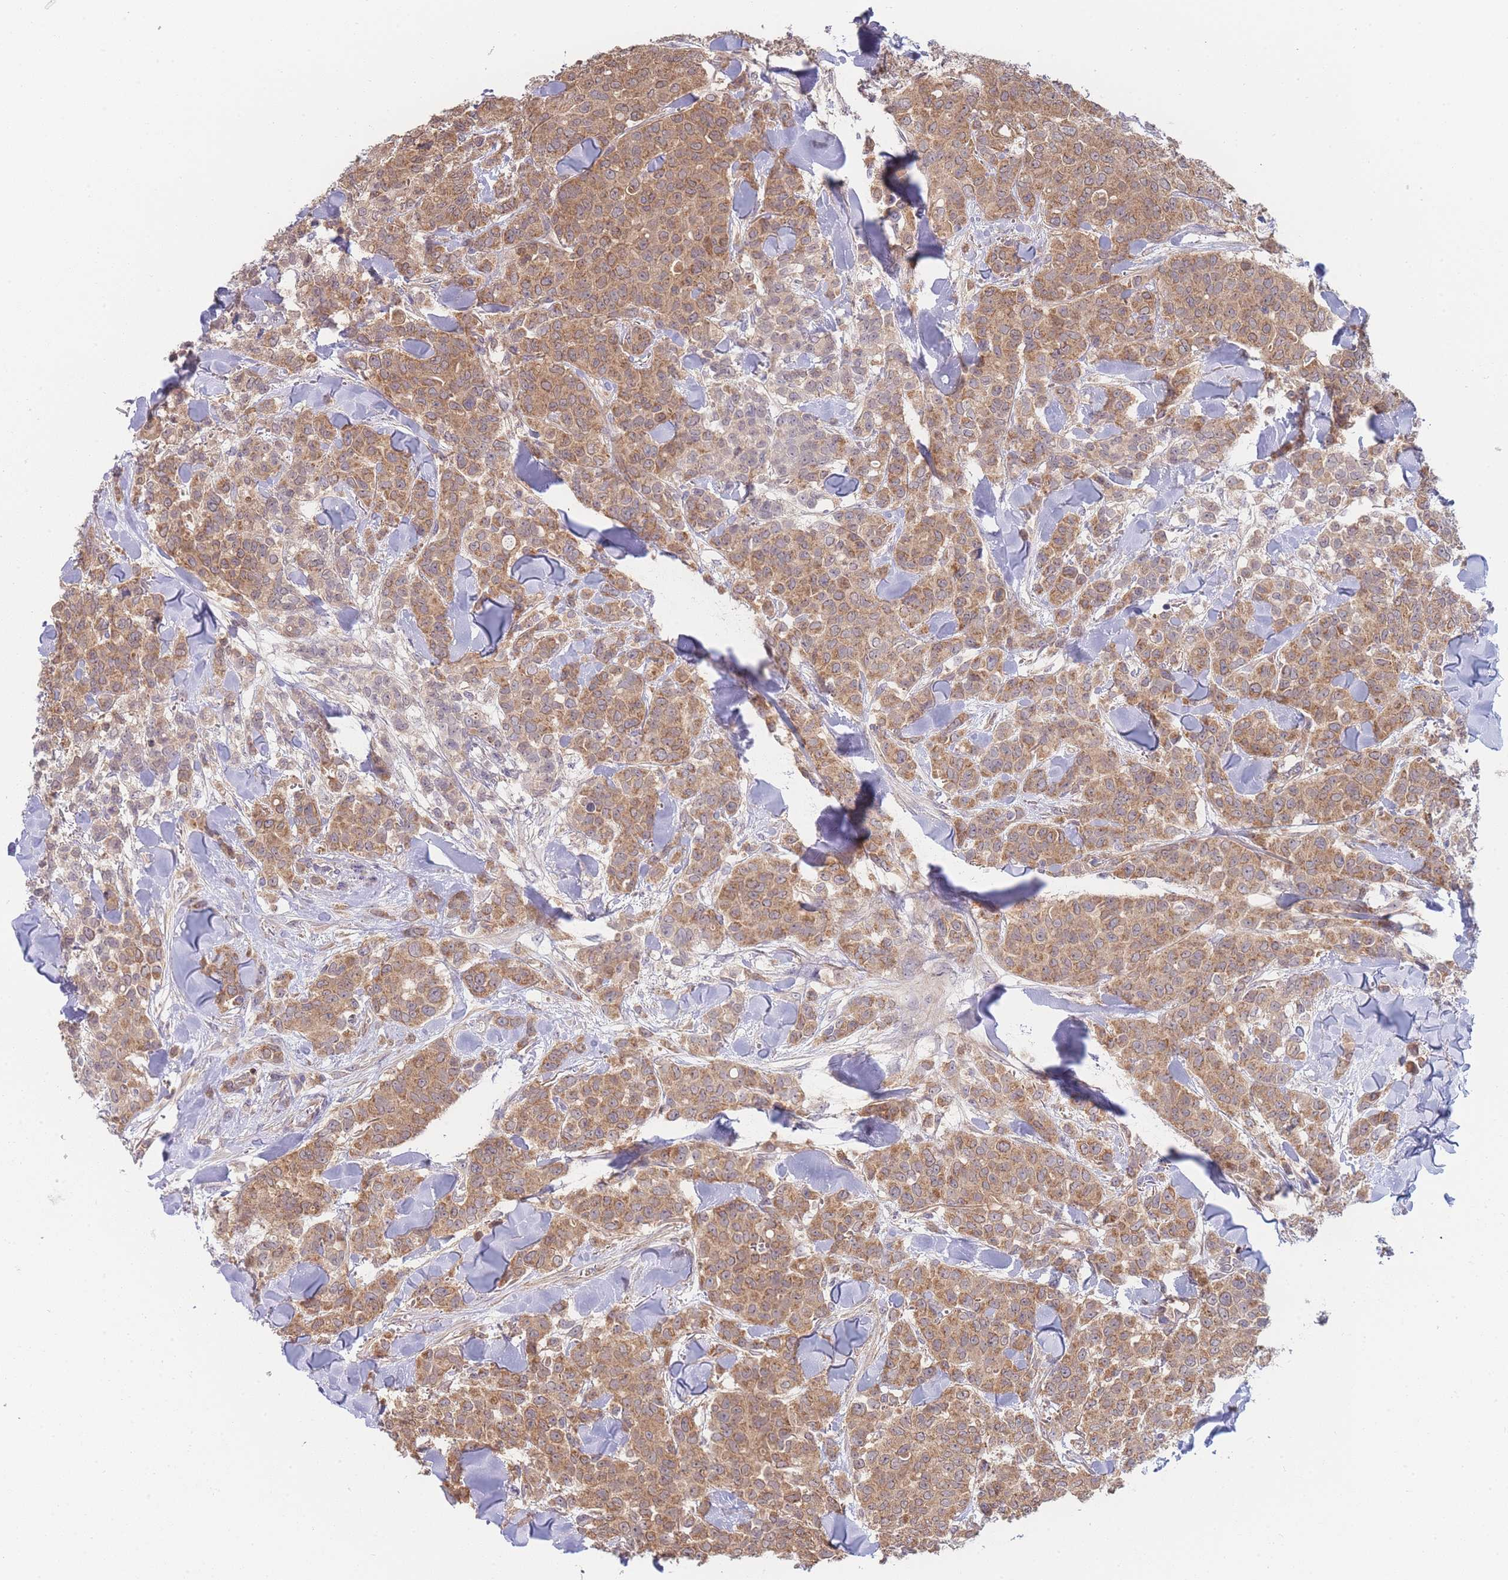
{"staining": {"intensity": "moderate", "quantity": ">75%", "location": "cytoplasmic/membranous"}, "tissue": "breast cancer", "cell_type": "Tumor cells", "image_type": "cancer", "snomed": [{"axis": "morphology", "description": "Lobular carcinoma"}, {"axis": "topography", "description": "Breast"}], "caption": "Immunohistochemistry (IHC) of human lobular carcinoma (breast) demonstrates medium levels of moderate cytoplasmic/membranous expression in approximately >75% of tumor cells.", "gene": "MRPS18B", "patient": {"sex": "female", "age": 91}}